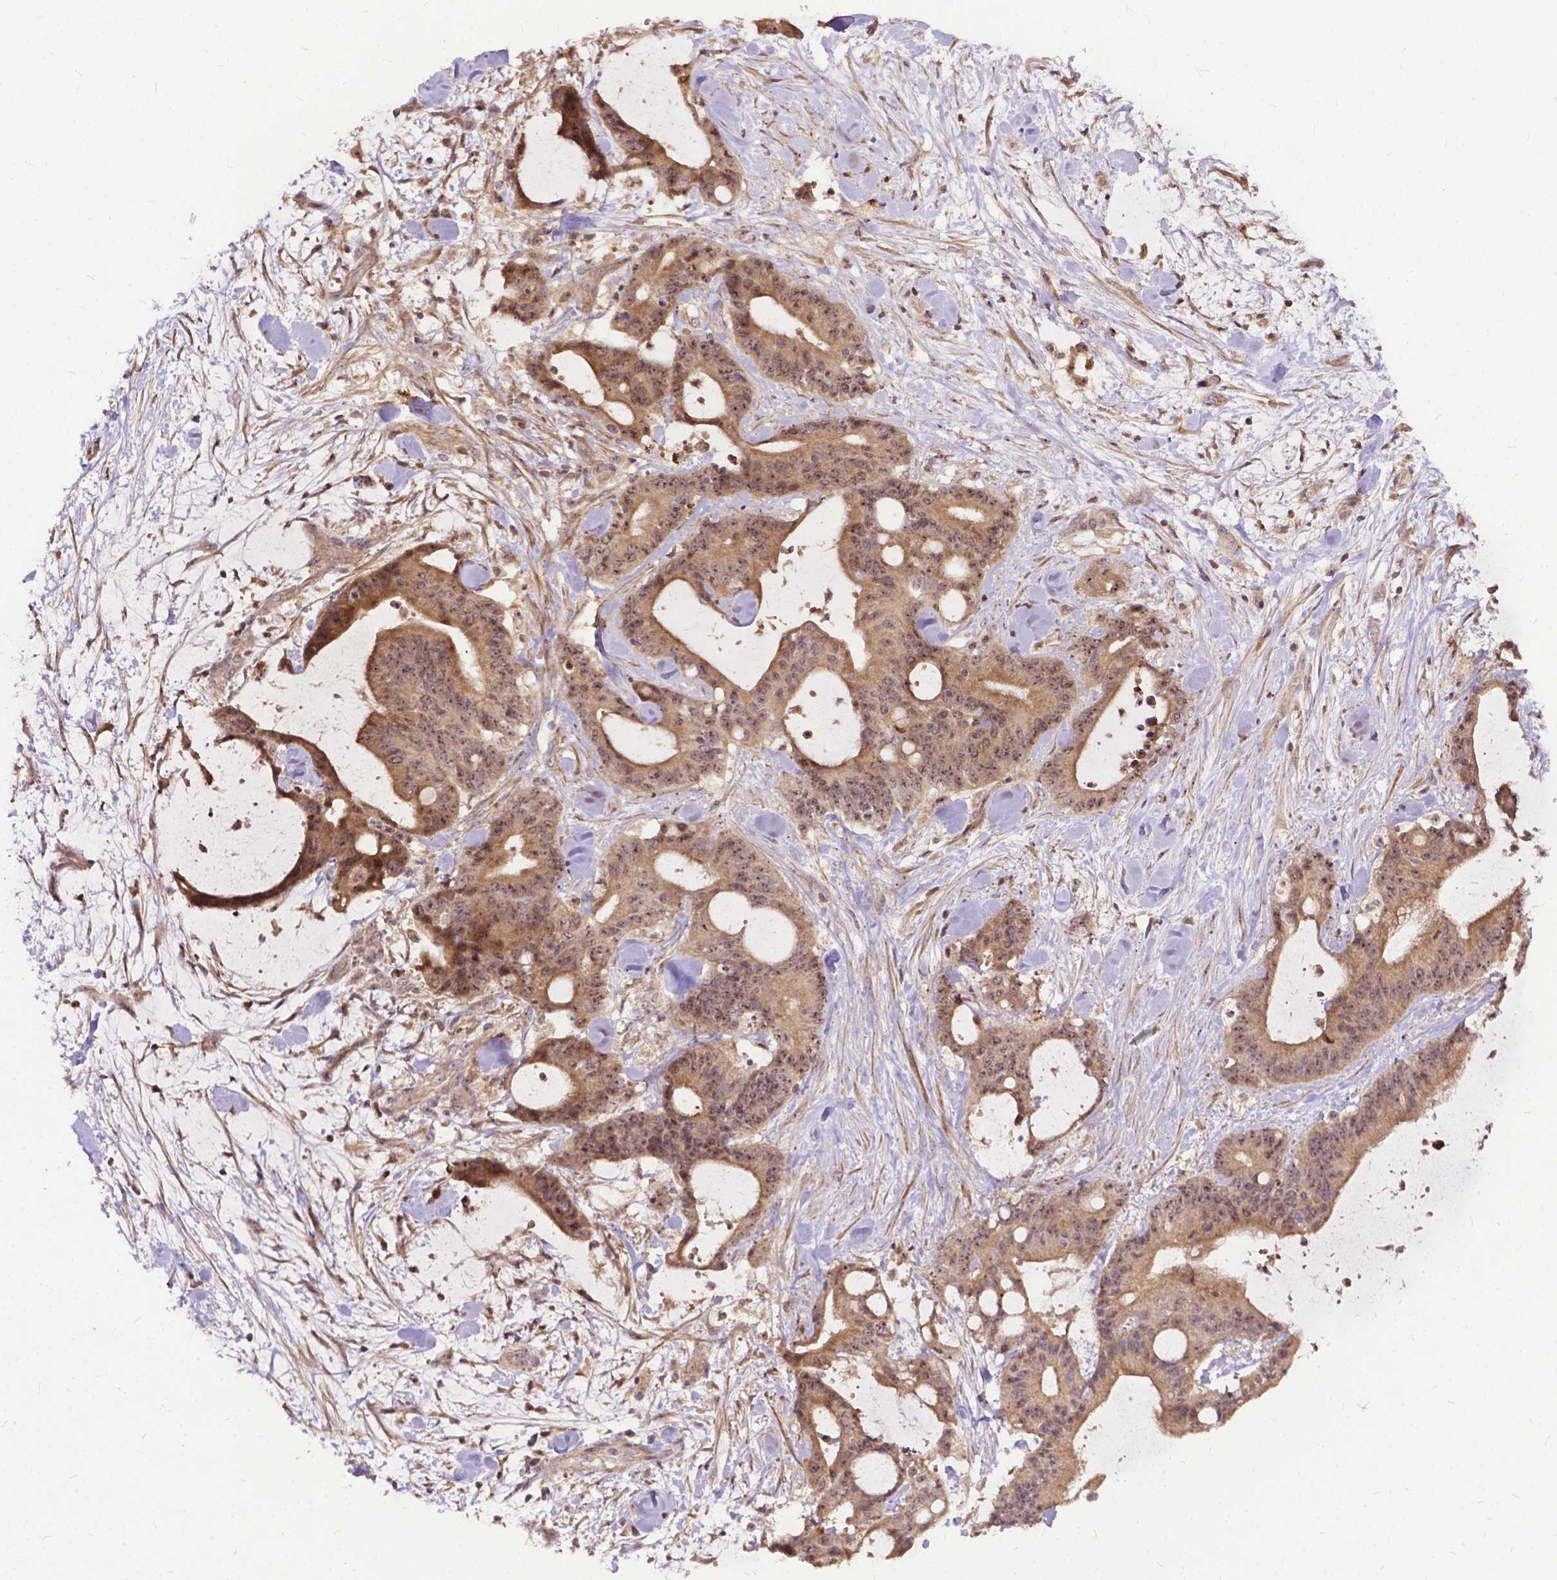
{"staining": {"intensity": "moderate", "quantity": ">75%", "location": "cytoplasmic/membranous,nuclear"}, "tissue": "liver cancer", "cell_type": "Tumor cells", "image_type": "cancer", "snomed": [{"axis": "morphology", "description": "Cholangiocarcinoma"}, {"axis": "topography", "description": "Liver"}], "caption": "Immunohistochemistry (DAB) staining of human liver cholangiocarcinoma demonstrates moderate cytoplasmic/membranous and nuclear protein staining in about >75% of tumor cells.", "gene": "PARP3", "patient": {"sex": "female", "age": 73}}